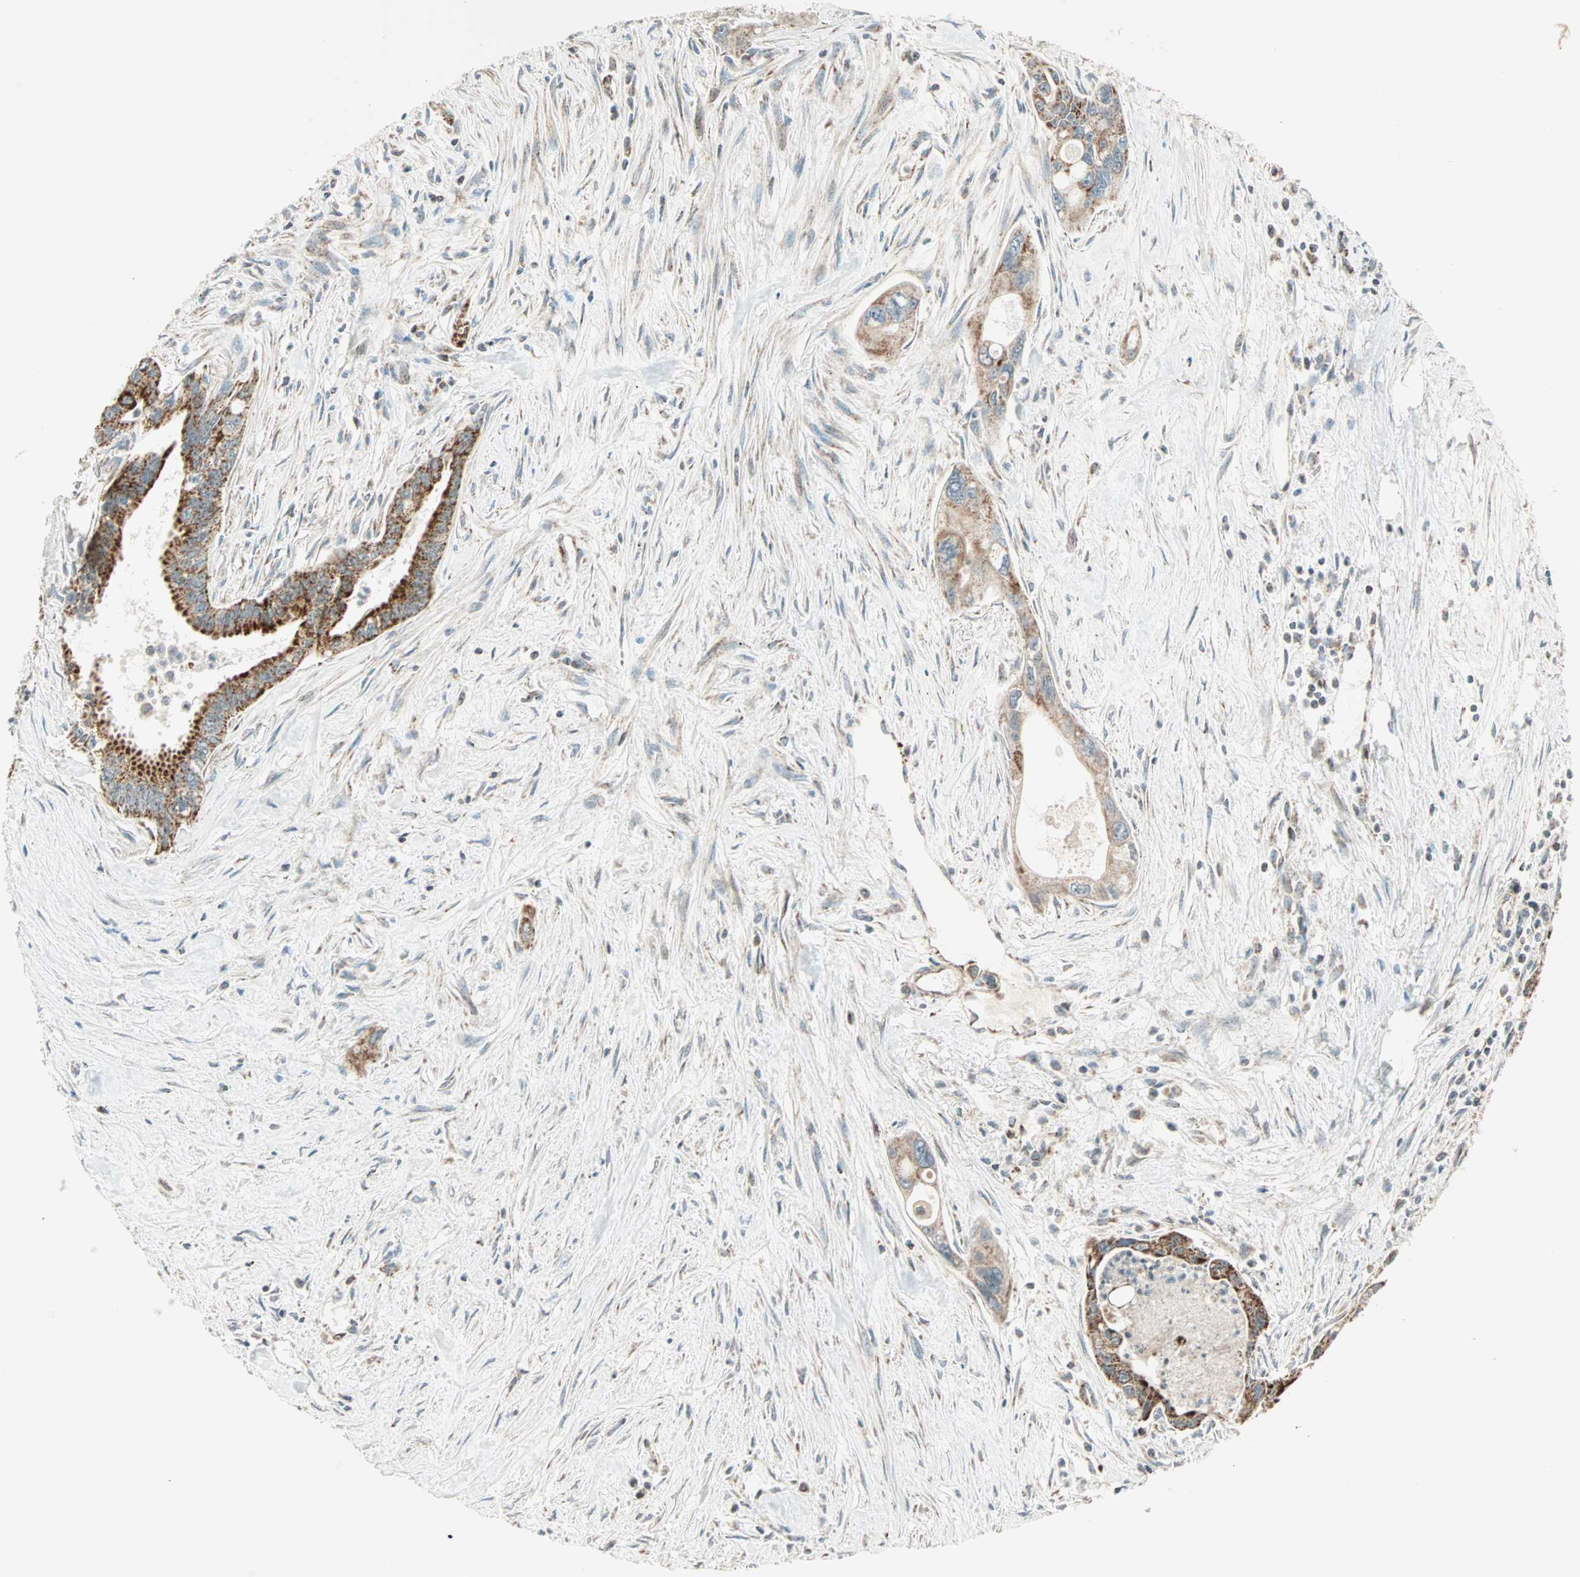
{"staining": {"intensity": "moderate", "quantity": ">75%", "location": "cytoplasmic/membranous"}, "tissue": "pancreatic cancer", "cell_type": "Tumor cells", "image_type": "cancer", "snomed": [{"axis": "morphology", "description": "Adenocarcinoma, NOS"}, {"axis": "topography", "description": "Pancreas"}], "caption": "Protein analysis of pancreatic cancer tissue reveals moderate cytoplasmic/membranous expression in approximately >75% of tumor cells. (DAB (3,3'-diaminobenzidine) IHC with brightfield microscopy, high magnification).", "gene": "SPRY4", "patient": {"sex": "male", "age": 70}}